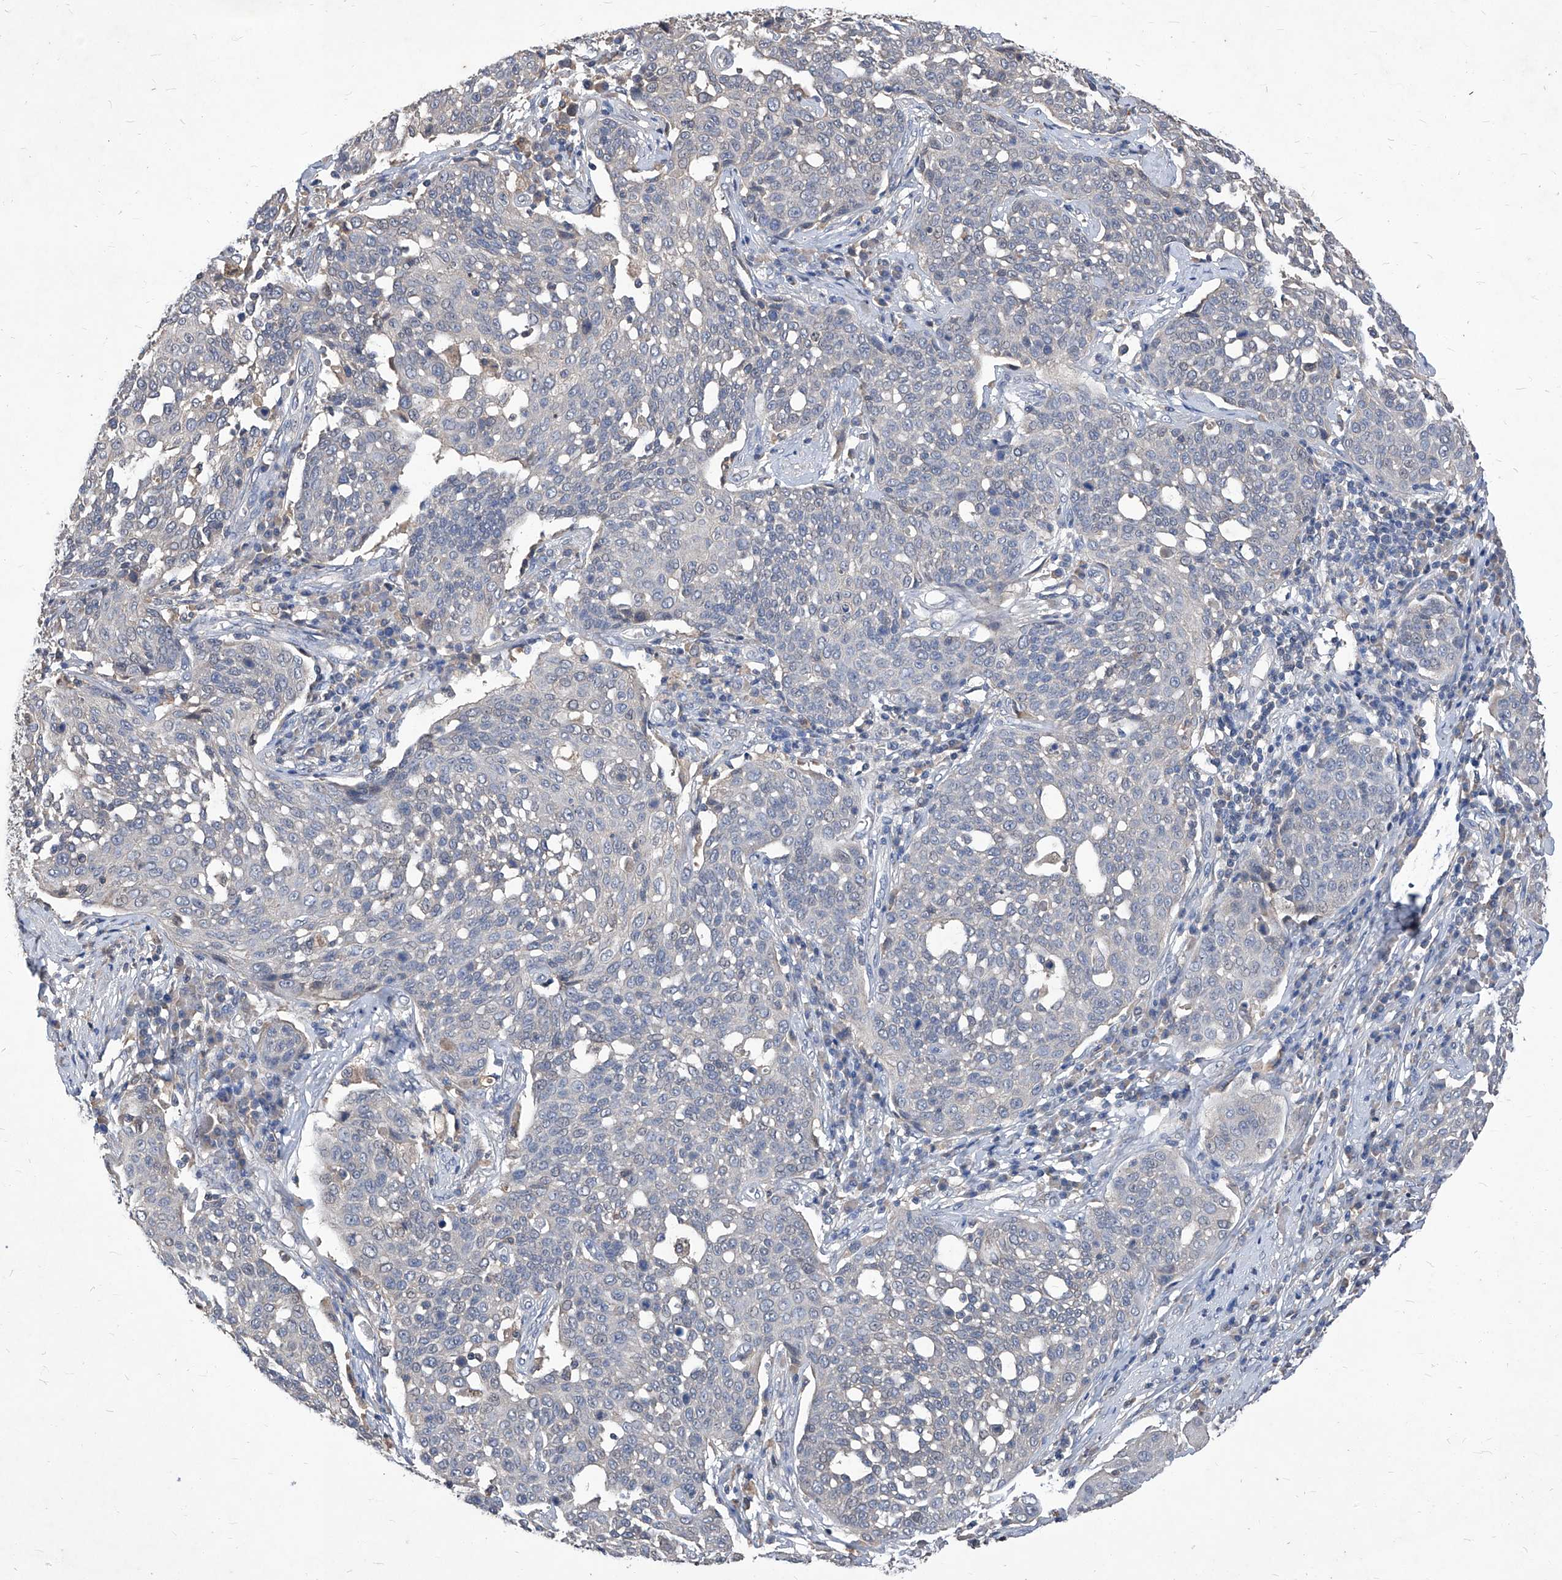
{"staining": {"intensity": "negative", "quantity": "none", "location": "none"}, "tissue": "cervical cancer", "cell_type": "Tumor cells", "image_type": "cancer", "snomed": [{"axis": "morphology", "description": "Squamous cell carcinoma, NOS"}, {"axis": "topography", "description": "Cervix"}], "caption": "An image of cervical cancer stained for a protein reveals no brown staining in tumor cells.", "gene": "SYNGR1", "patient": {"sex": "female", "age": 34}}